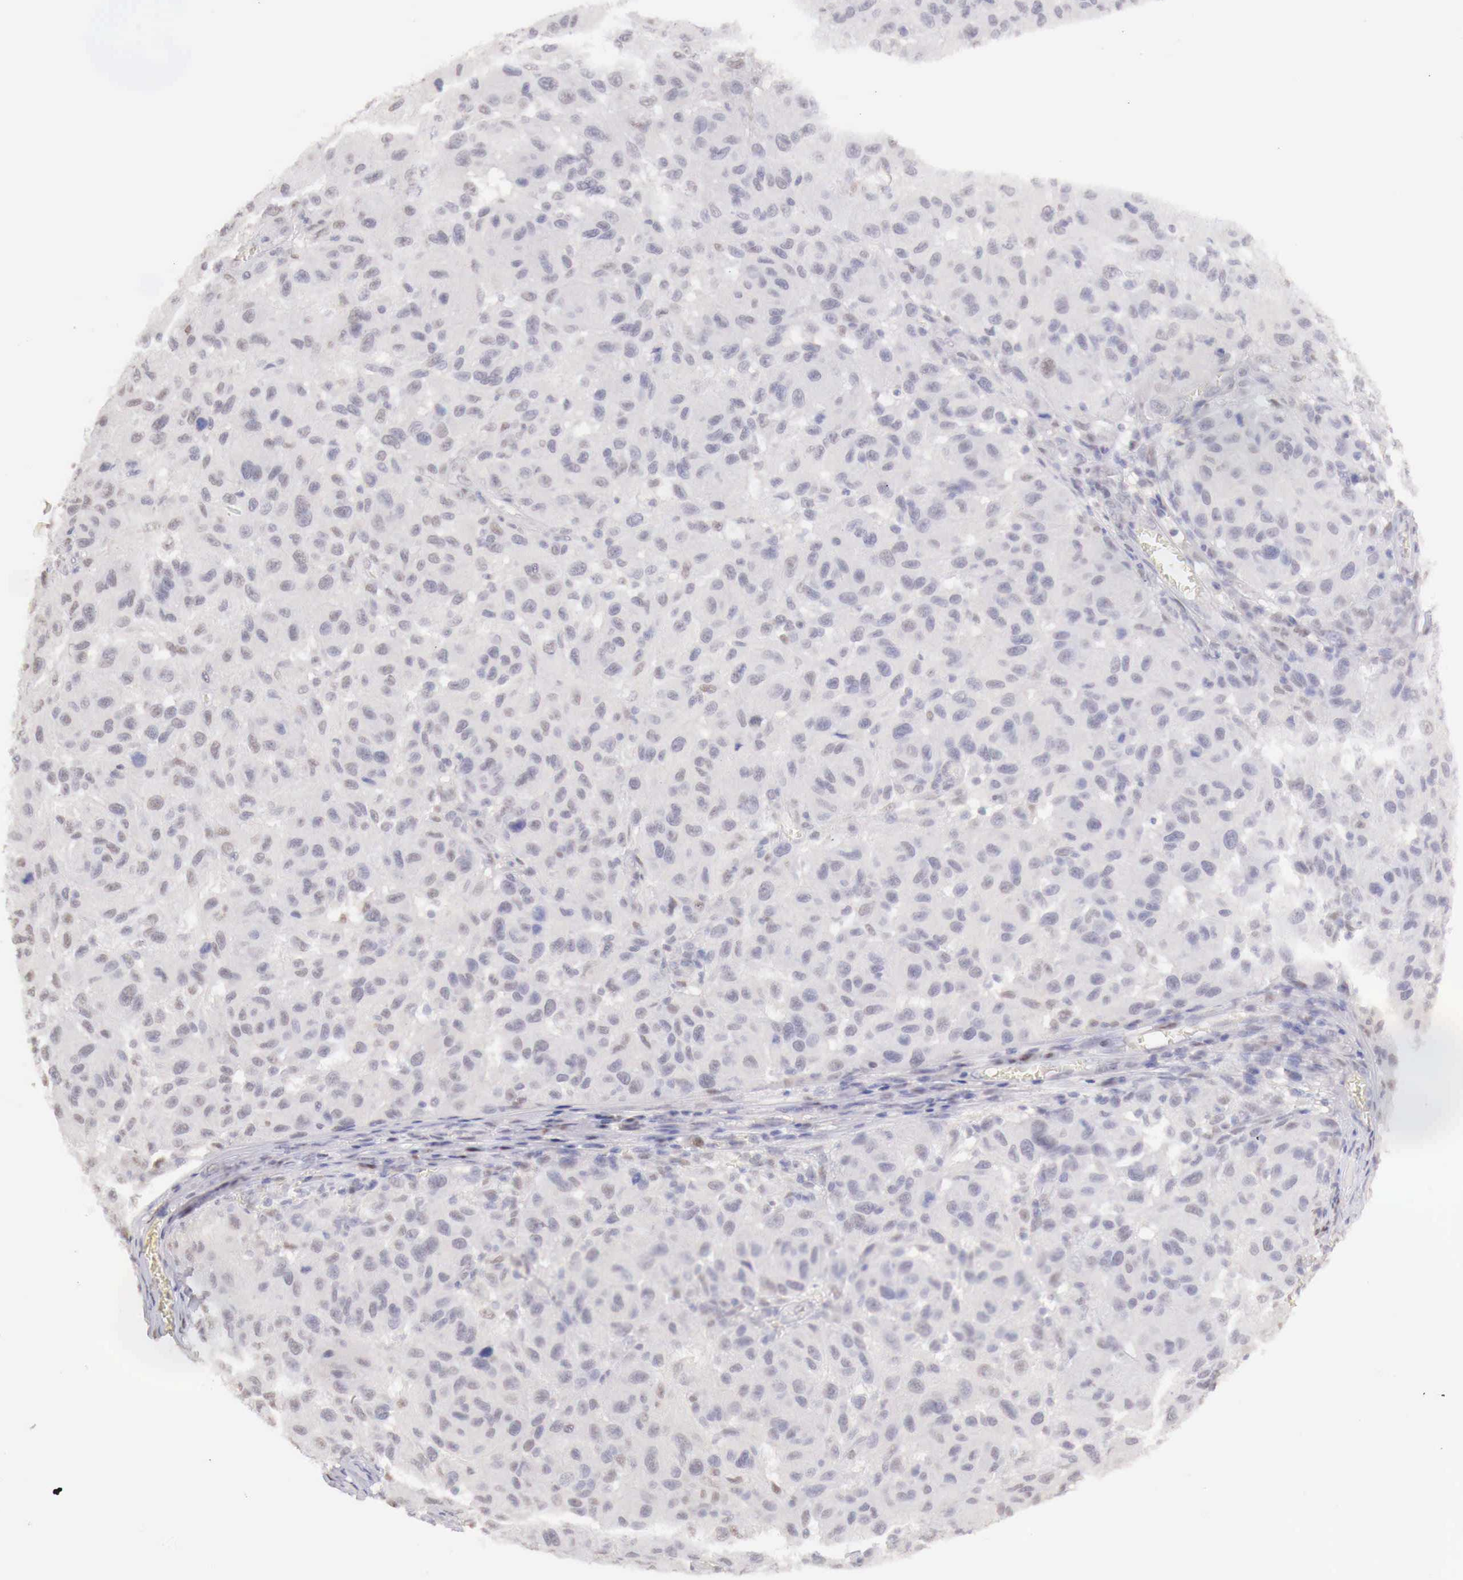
{"staining": {"intensity": "negative", "quantity": "none", "location": "none"}, "tissue": "melanoma", "cell_type": "Tumor cells", "image_type": "cancer", "snomed": [{"axis": "morphology", "description": "Malignant melanoma, NOS"}, {"axis": "topography", "description": "Skin"}], "caption": "The immunohistochemistry image has no significant expression in tumor cells of melanoma tissue. (DAB immunohistochemistry (IHC) visualized using brightfield microscopy, high magnification).", "gene": "UBA1", "patient": {"sex": "female", "age": 77}}